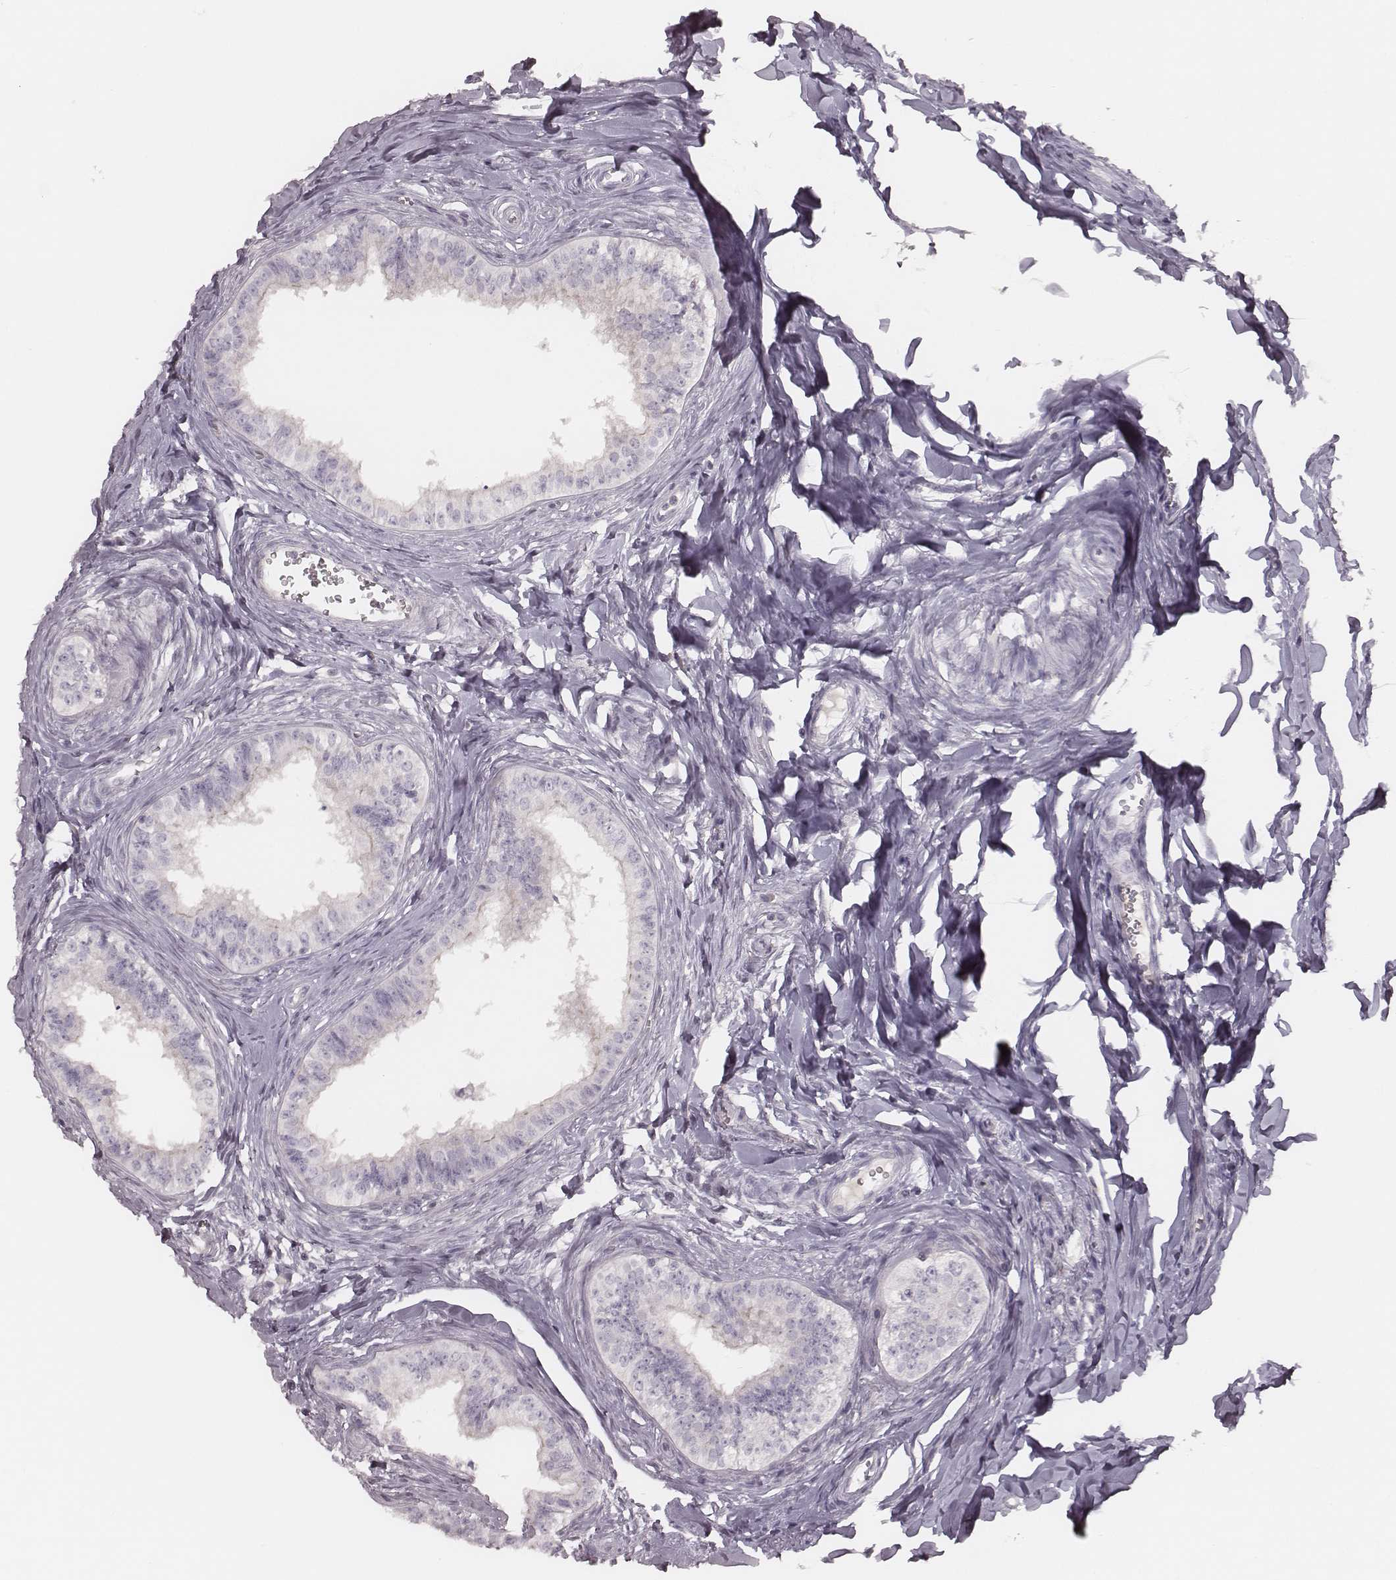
{"staining": {"intensity": "negative", "quantity": "none", "location": "none"}, "tissue": "epididymis", "cell_type": "Glandular cells", "image_type": "normal", "snomed": [{"axis": "morphology", "description": "Normal tissue, NOS"}, {"axis": "topography", "description": "Epididymis"}], "caption": "Immunohistochemistry micrograph of unremarkable epididymis stained for a protein (brown), which exhibits no positivity in glandular cells.", "gene": "MSX1", "patient": {"sex": "male", "age": 24}}